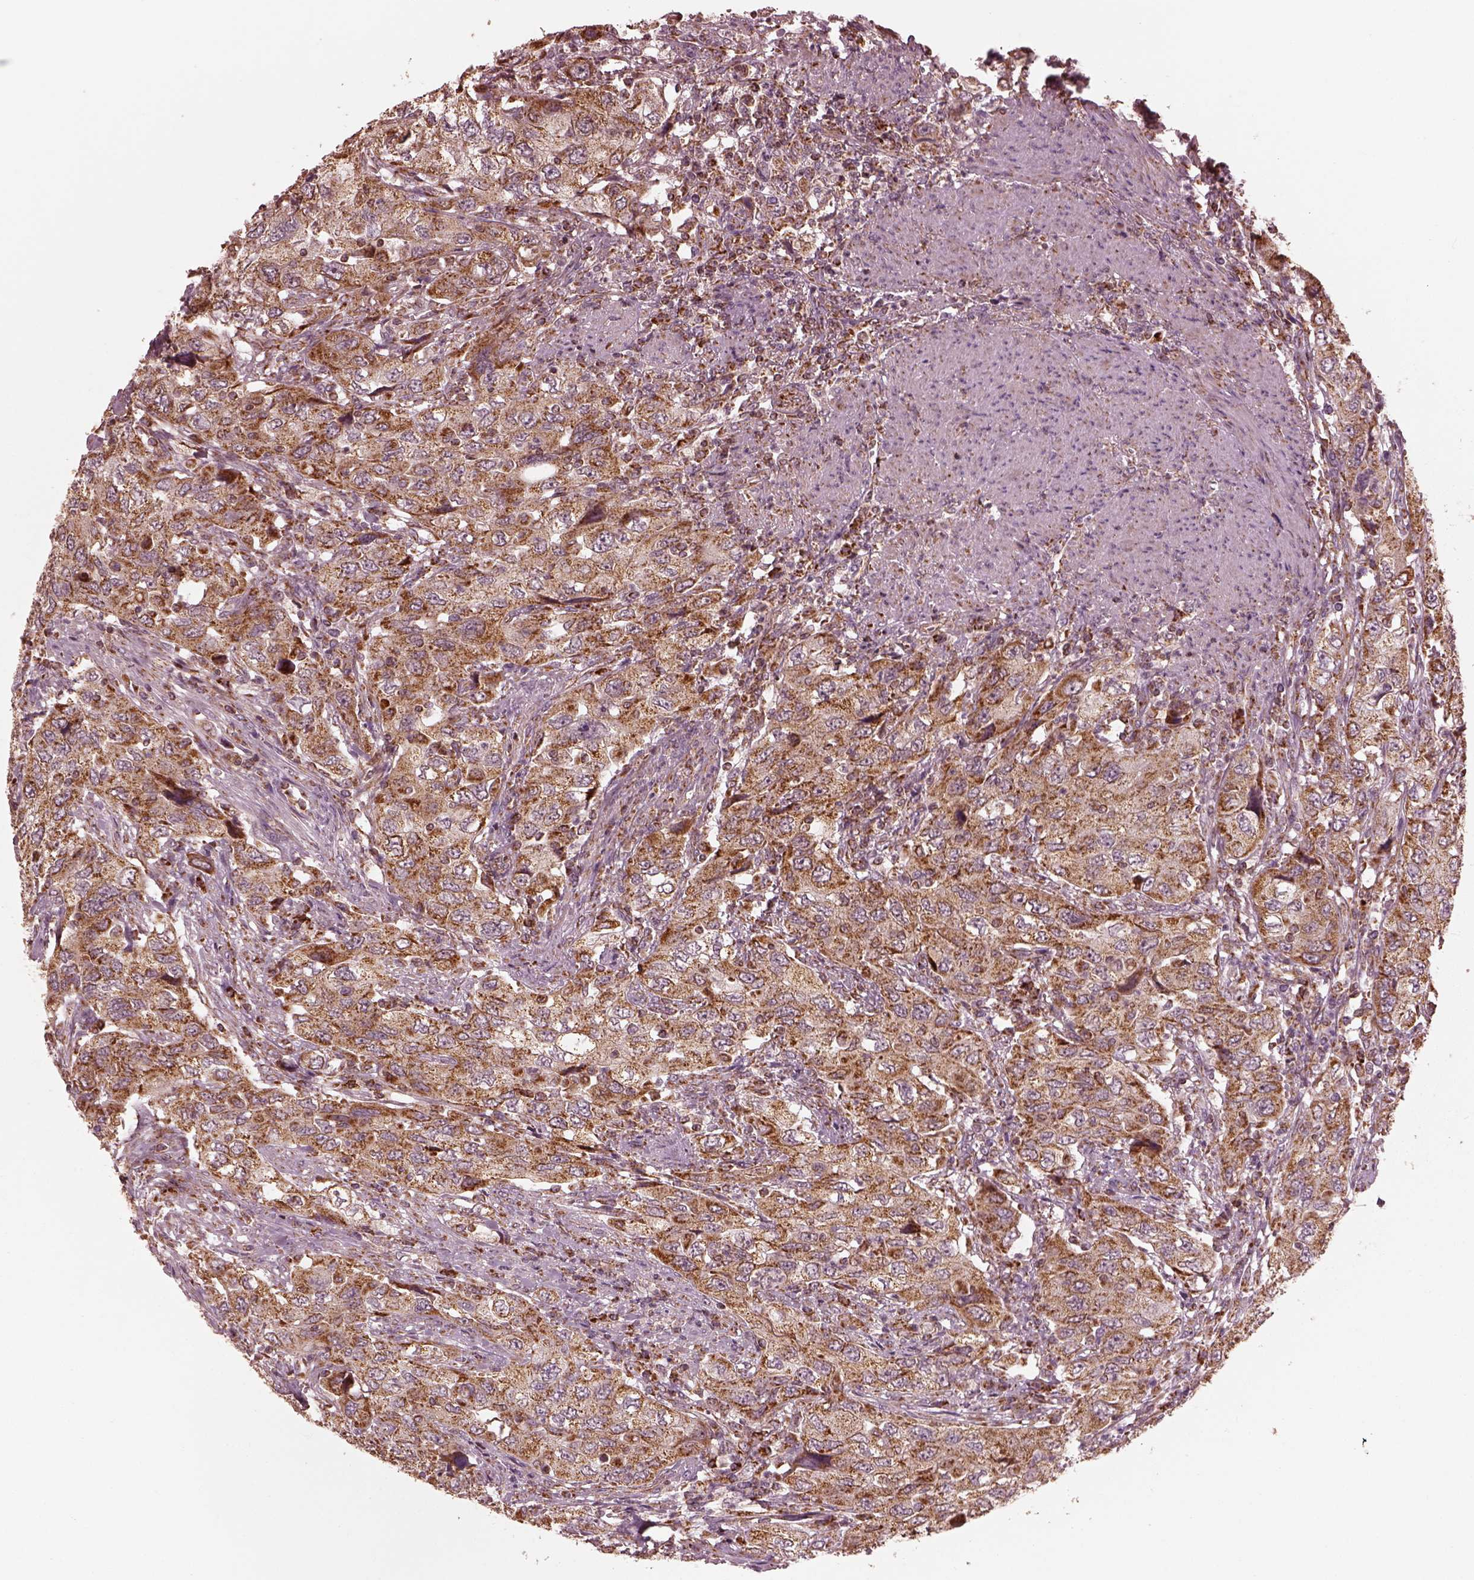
{"staining": {"intensity": "moderate", "quantity": ">75%", "location": "cytoplasmic/membranous"}, "tissue": "urothelial cancer", "cell_type": "Tumor cells", "image_type": "cancer", "snomed": [{"axis": "morphology", "description": "Urothelial carcinoma, High grade"}, {"axis": "topography", "description": "Urinary bladder"}], "caption": "The immunohistochemical stain labels moderate cytoplasmic/membranous expression in tumor cells of urothelial carcinoma (high-grade) tissue. The staining is performed using DAB (3,3'-diaminobenzidine) brown chromogen to label protein expression. The nuclei are counter-stained blue using hematoxylin.", "gene": "NDUFB10", "patient": {"sex": "male", "age": 76}}